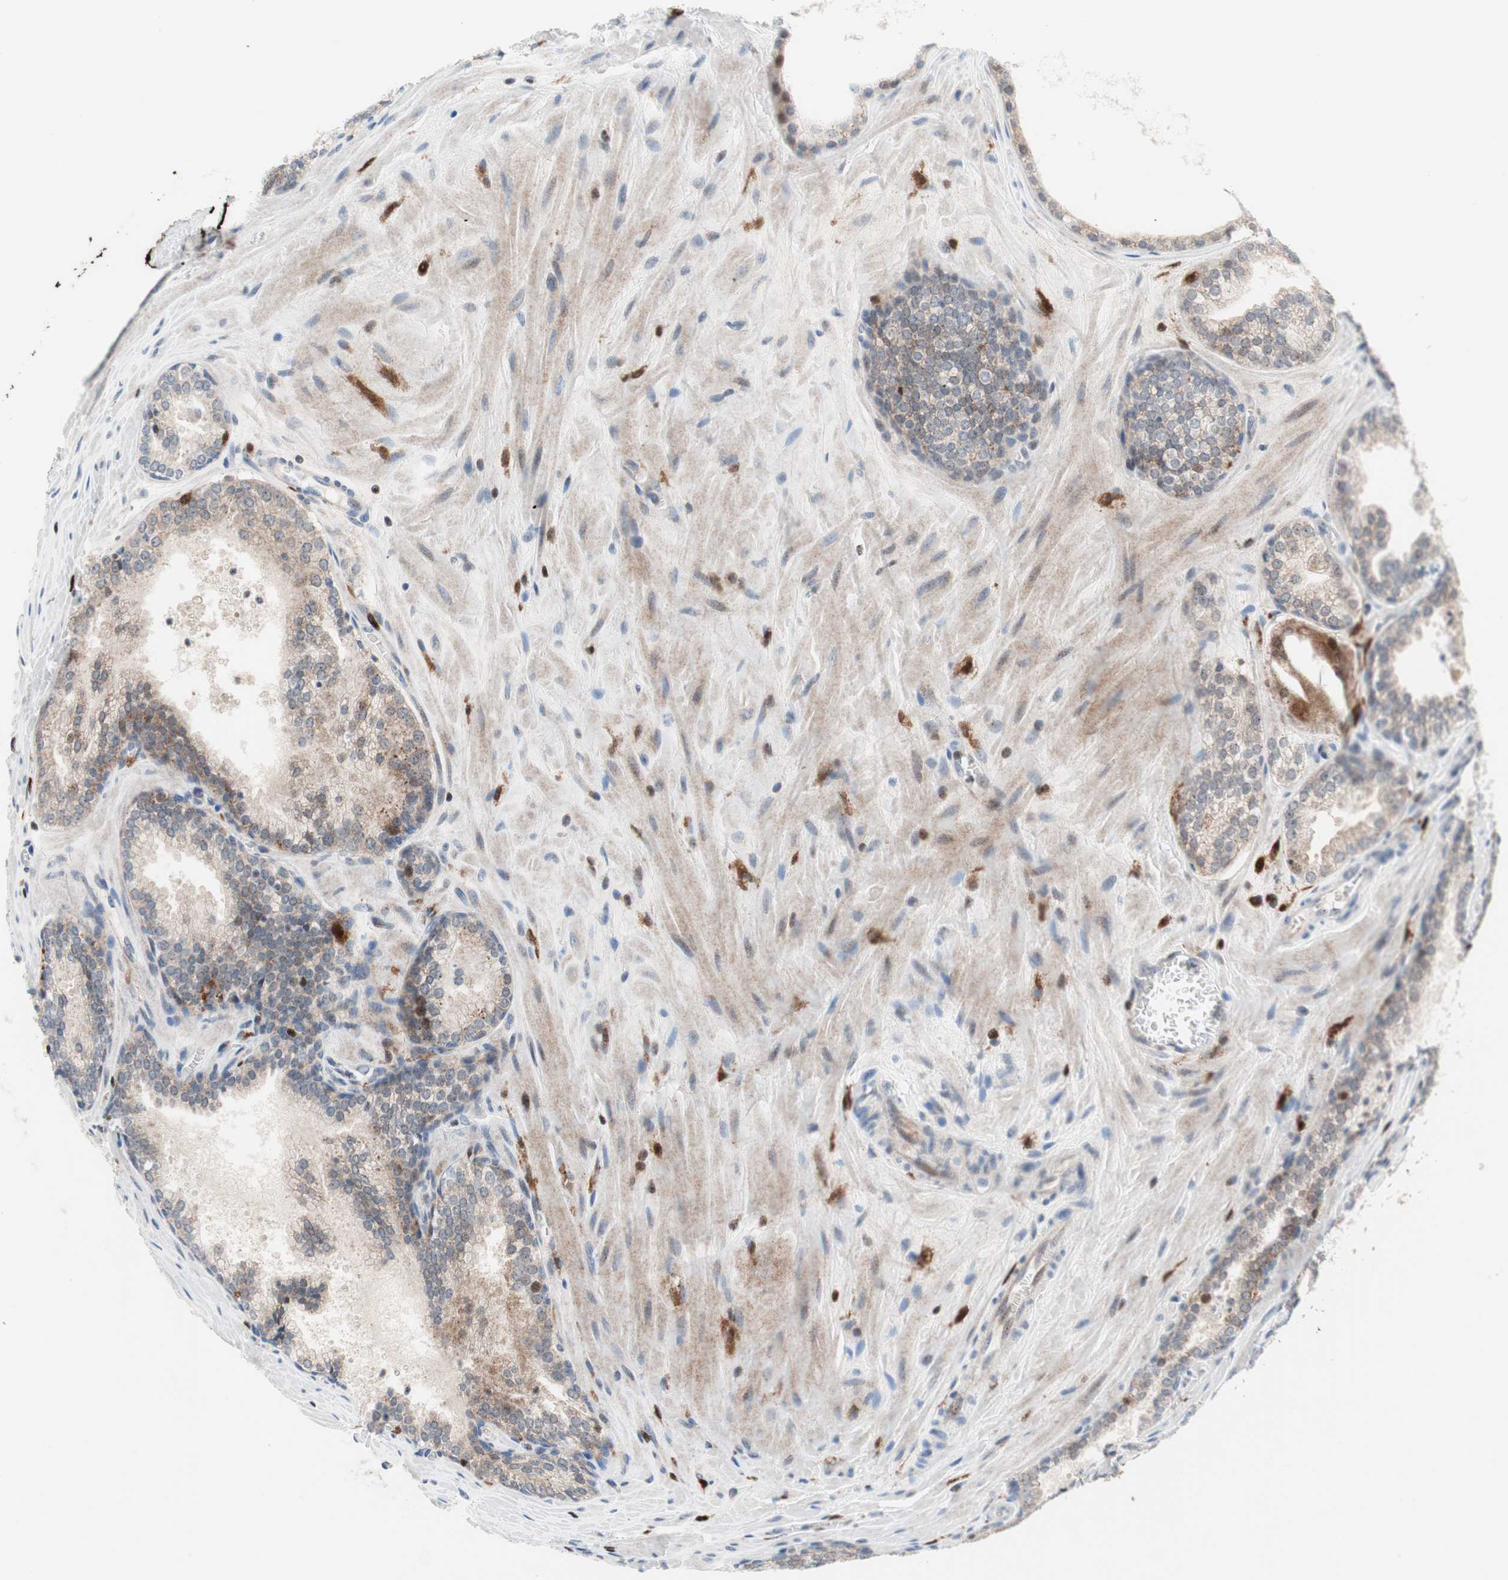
{"staining": {"intensity": "weak", "quantity": "<25%", "location": "cytoplasmic/membranous"}, "tissue": "prostate cancer", "cell_type": "Tumor cells", "image_type": "cancer", "snomed": [{"axis": "morphology", "description": "Adenocarcinoma, Low grade"}, {"axis": "topography", "description": "Prostate"}], "caption": "Prostate adenocarcinoma (low-grade) stained for a protein using immunohistochemistry displays no positivity tumor cells.", "gene": "RGS10", "patient": {"sex": "male", "age": 60}}